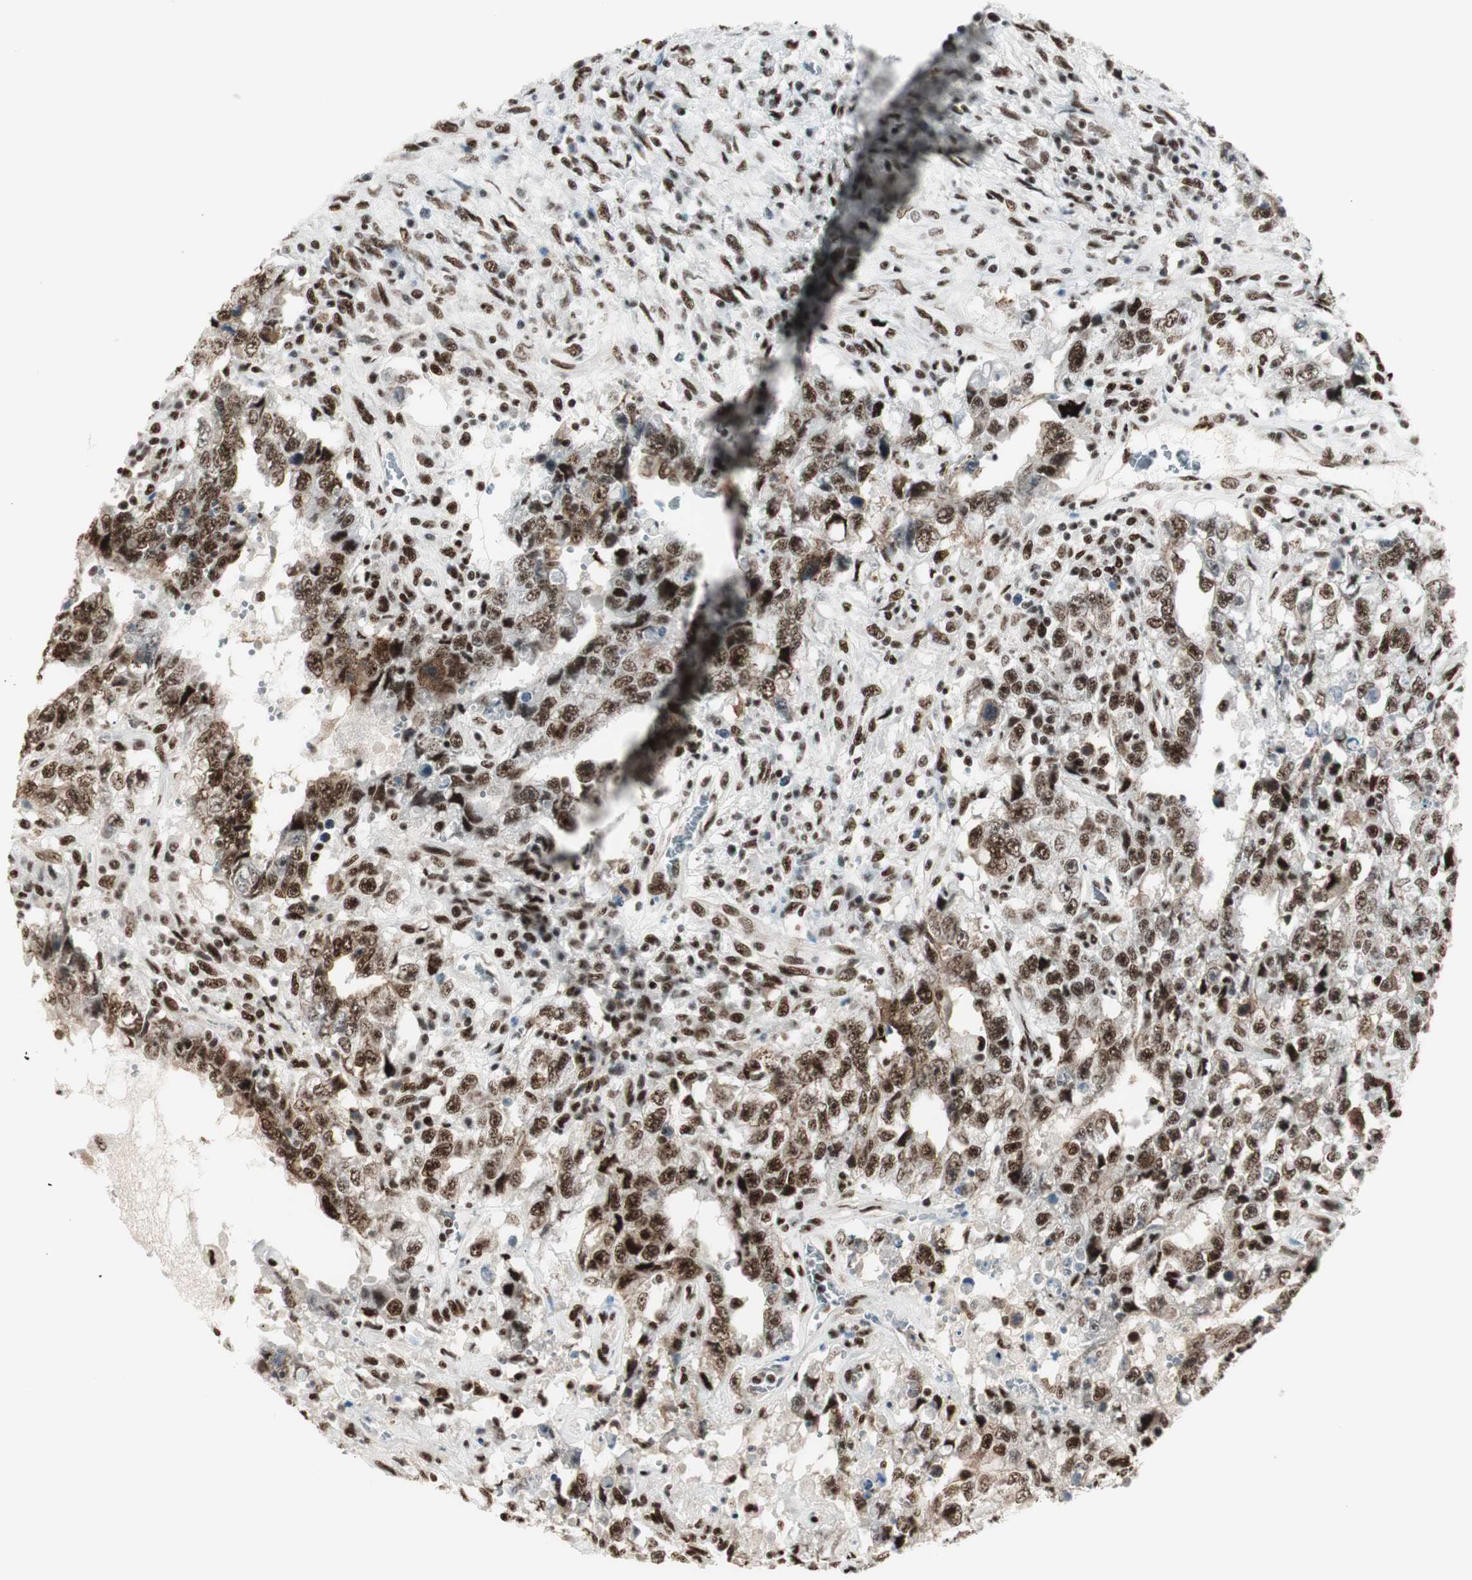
{"staining": {"intensity": "strong", "quantity": ">75%", "location": "nuclear"}, "tissue": "testis cancer", "cell_type": "Tumor cells", "image_type": "cancer", "snomed": [{"axis": "morphology", "description": "Carcinoma, Embryonal, NOS"}, {"axis": "topography", "description": "Testis"}], "caption": "IHC of human embryonal carcinoma (testis) displays high levels of strong nuclear staining in about >75% of tumor cells.", "gene": "HEXIM1", "patient": {"sex": "male", "age": 26}}